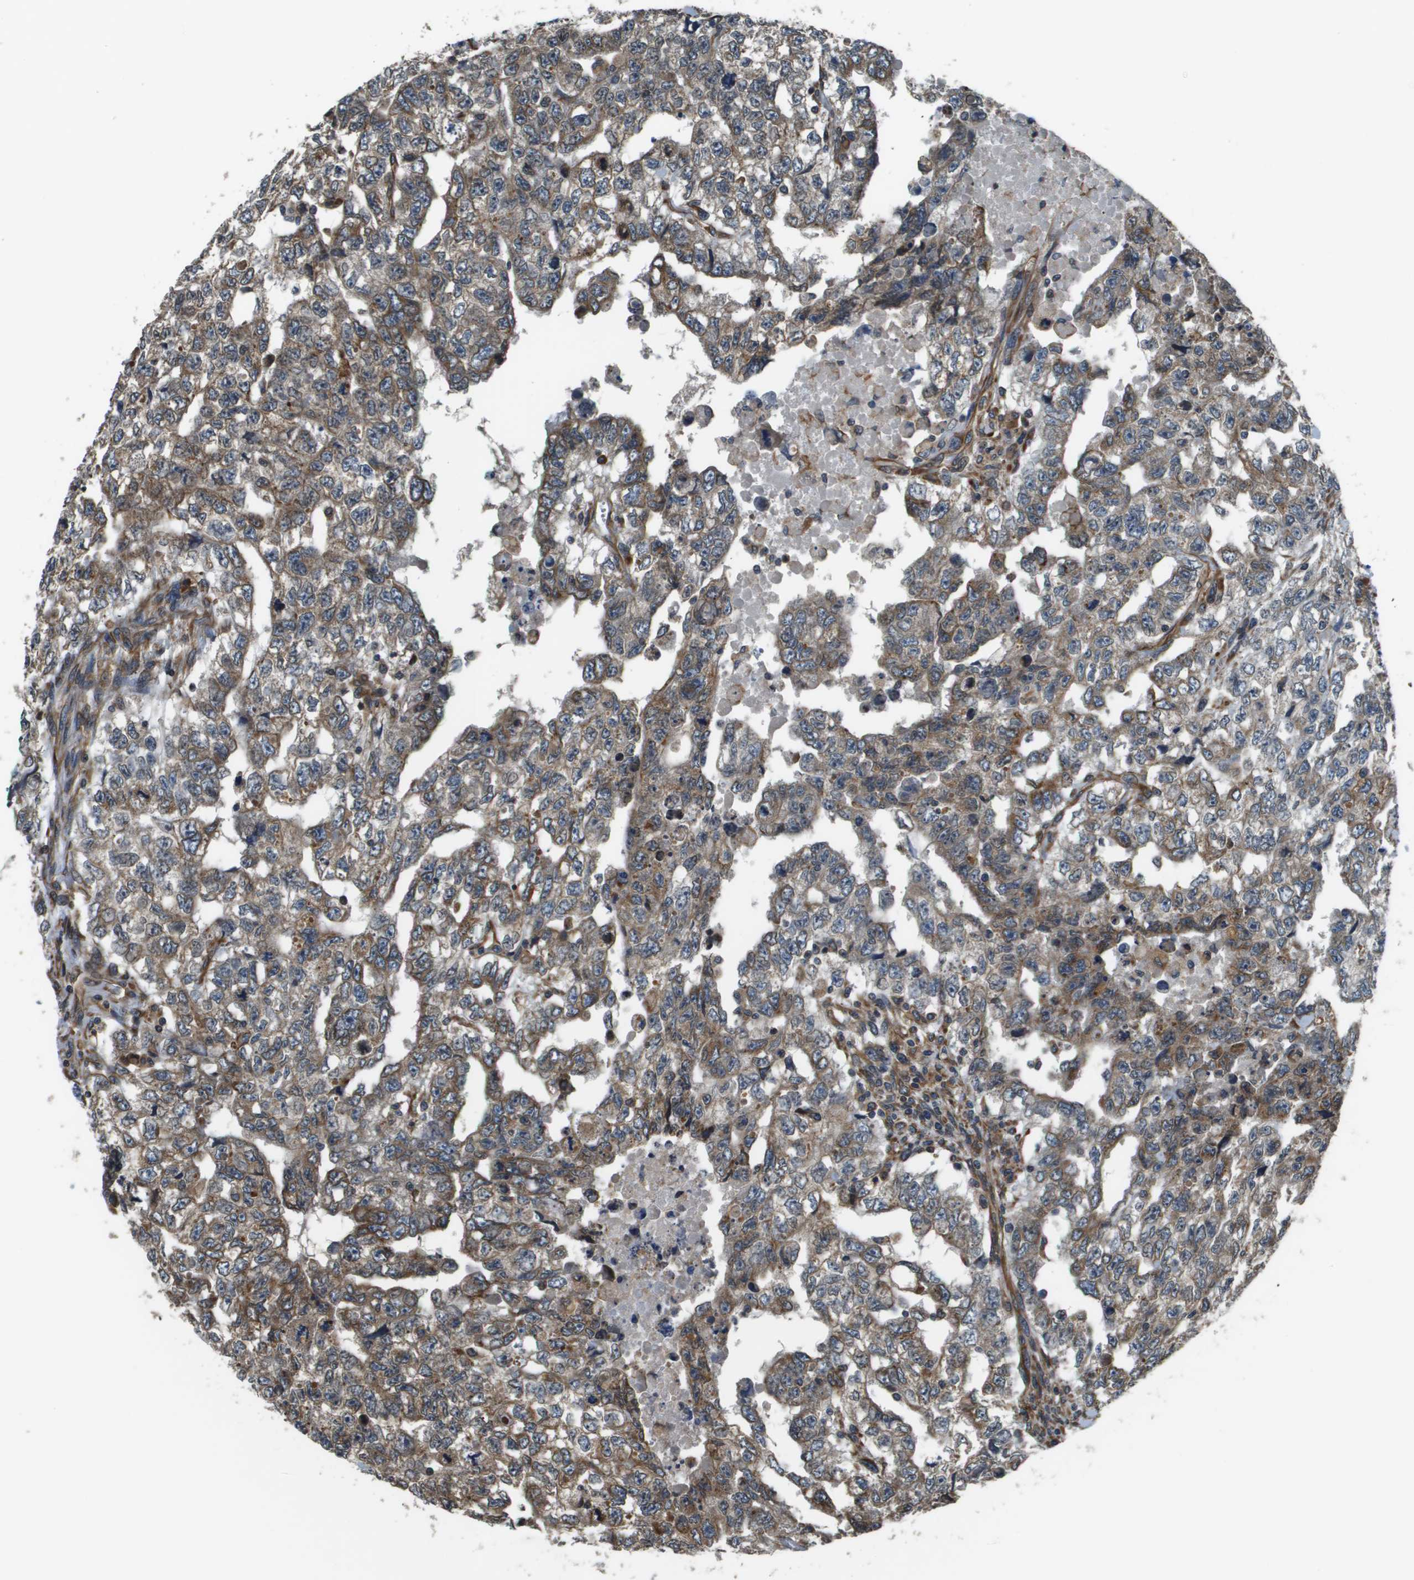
{"staining": {"intensity": "moderate", "quantity": ">75%", "location": "cytoplasmic/membranous"}, "tissue": "testis cancer", "cell_type": "Tumor cells", "image_type": "cancer", "snomed": [{"axis": "morphology", "description": "Carcinoma, Embryonal, NOS"}, {"axis": "topography", "description": "Testis"}], "caption": "Approximately >75% of tumor cells in testis cancer (embryonal carcinoma) display moderate cytoplasmic/membranous protein positivity as visualized by brown immunohistochemical staining.", "gene": "SEC62", "patient": {"sex": "male", "age": 36}}